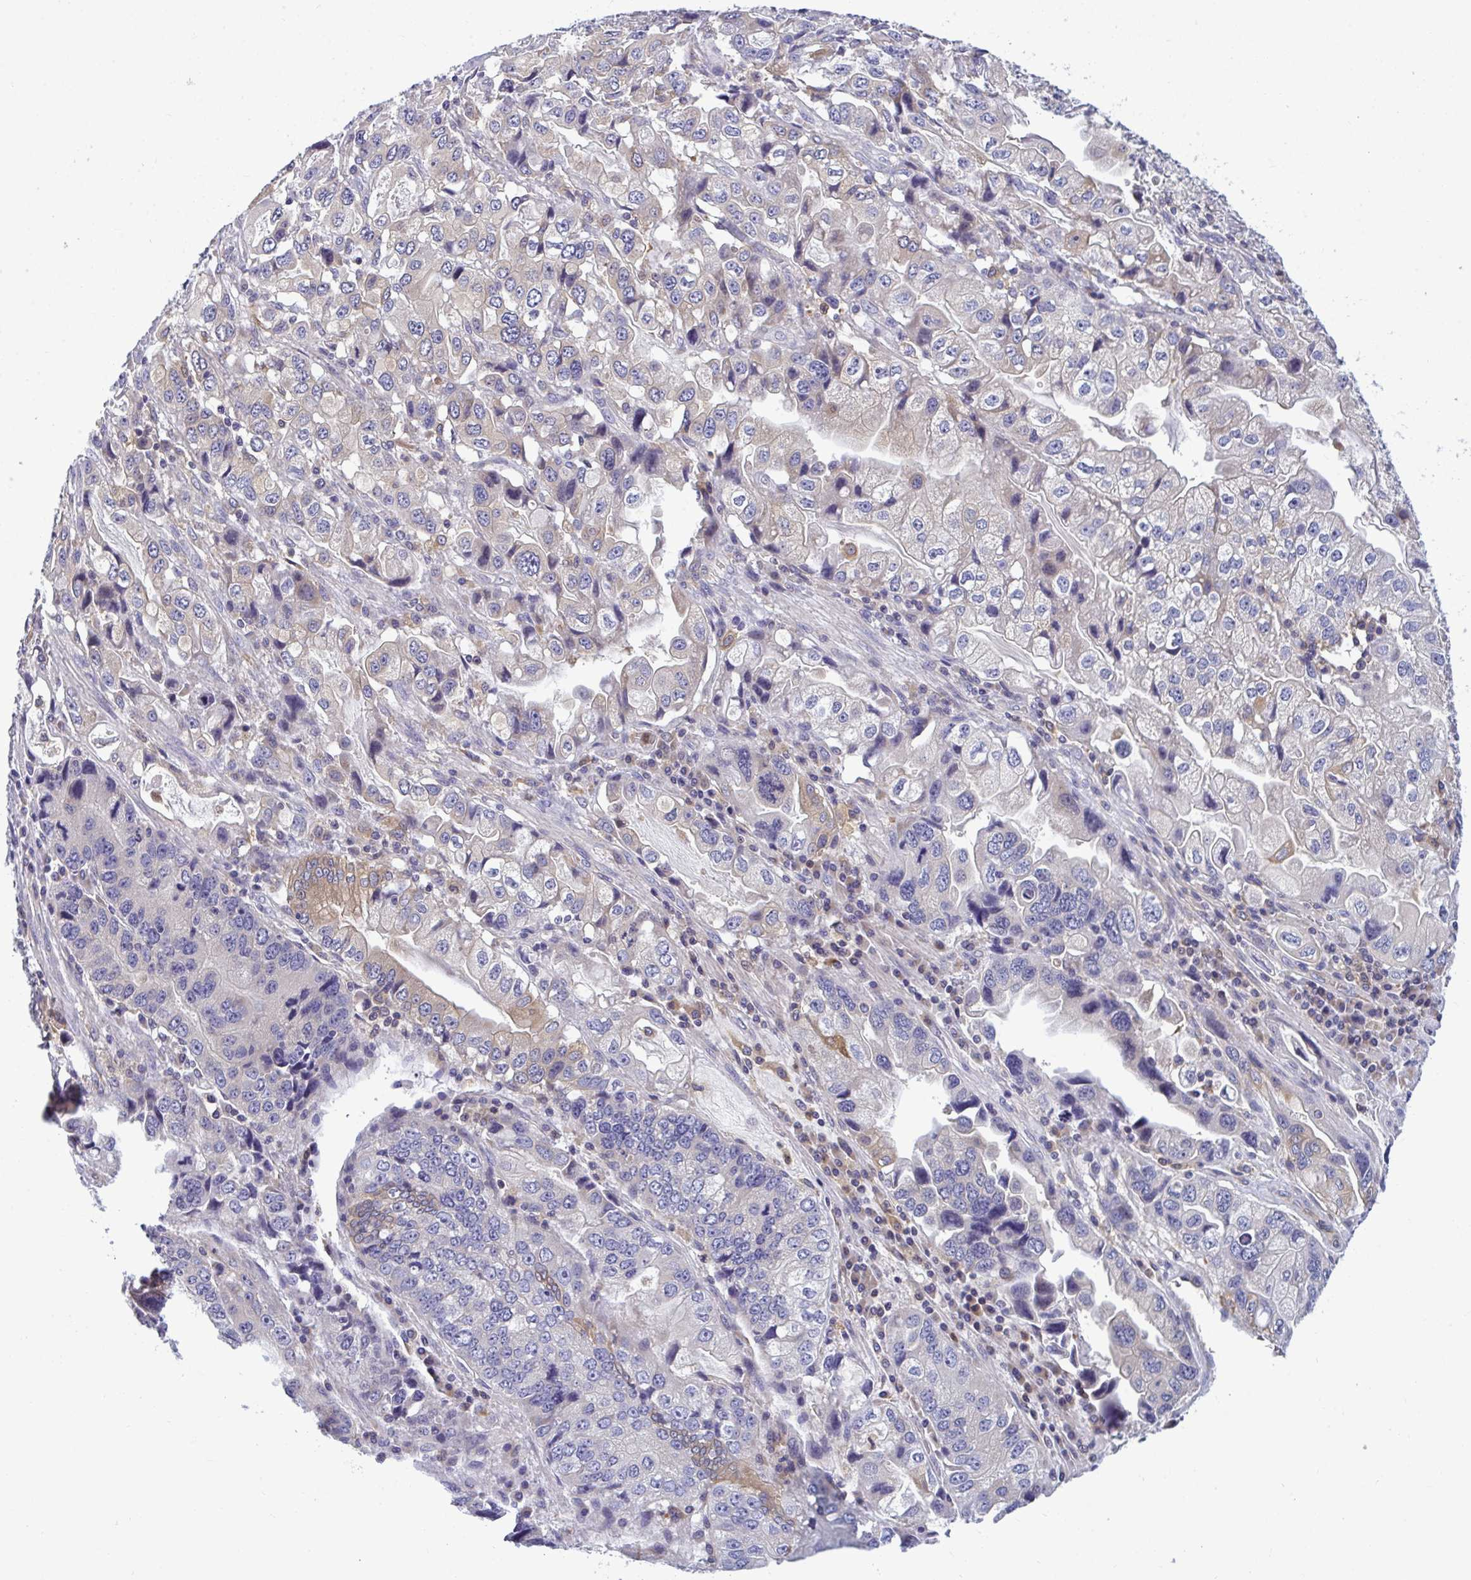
{"staining": {"intensity": "negative", "quantity": "none", "location": "none"}, "tissue": "stomach cancer", "cell_type": "Tumor cells", "image_type": "cancer", "snomed": [{"axis": "morphology", "description": "Adenocarcinoma, NOS"}, {"axis": "topography", "description": "Stomach, lower"}], "caption": "An image of human stomach adenocarcinoma is negative for staining in tumor cells.", "gene": "SLC30A6", "patient": {"sex": "female", "age": 93}}